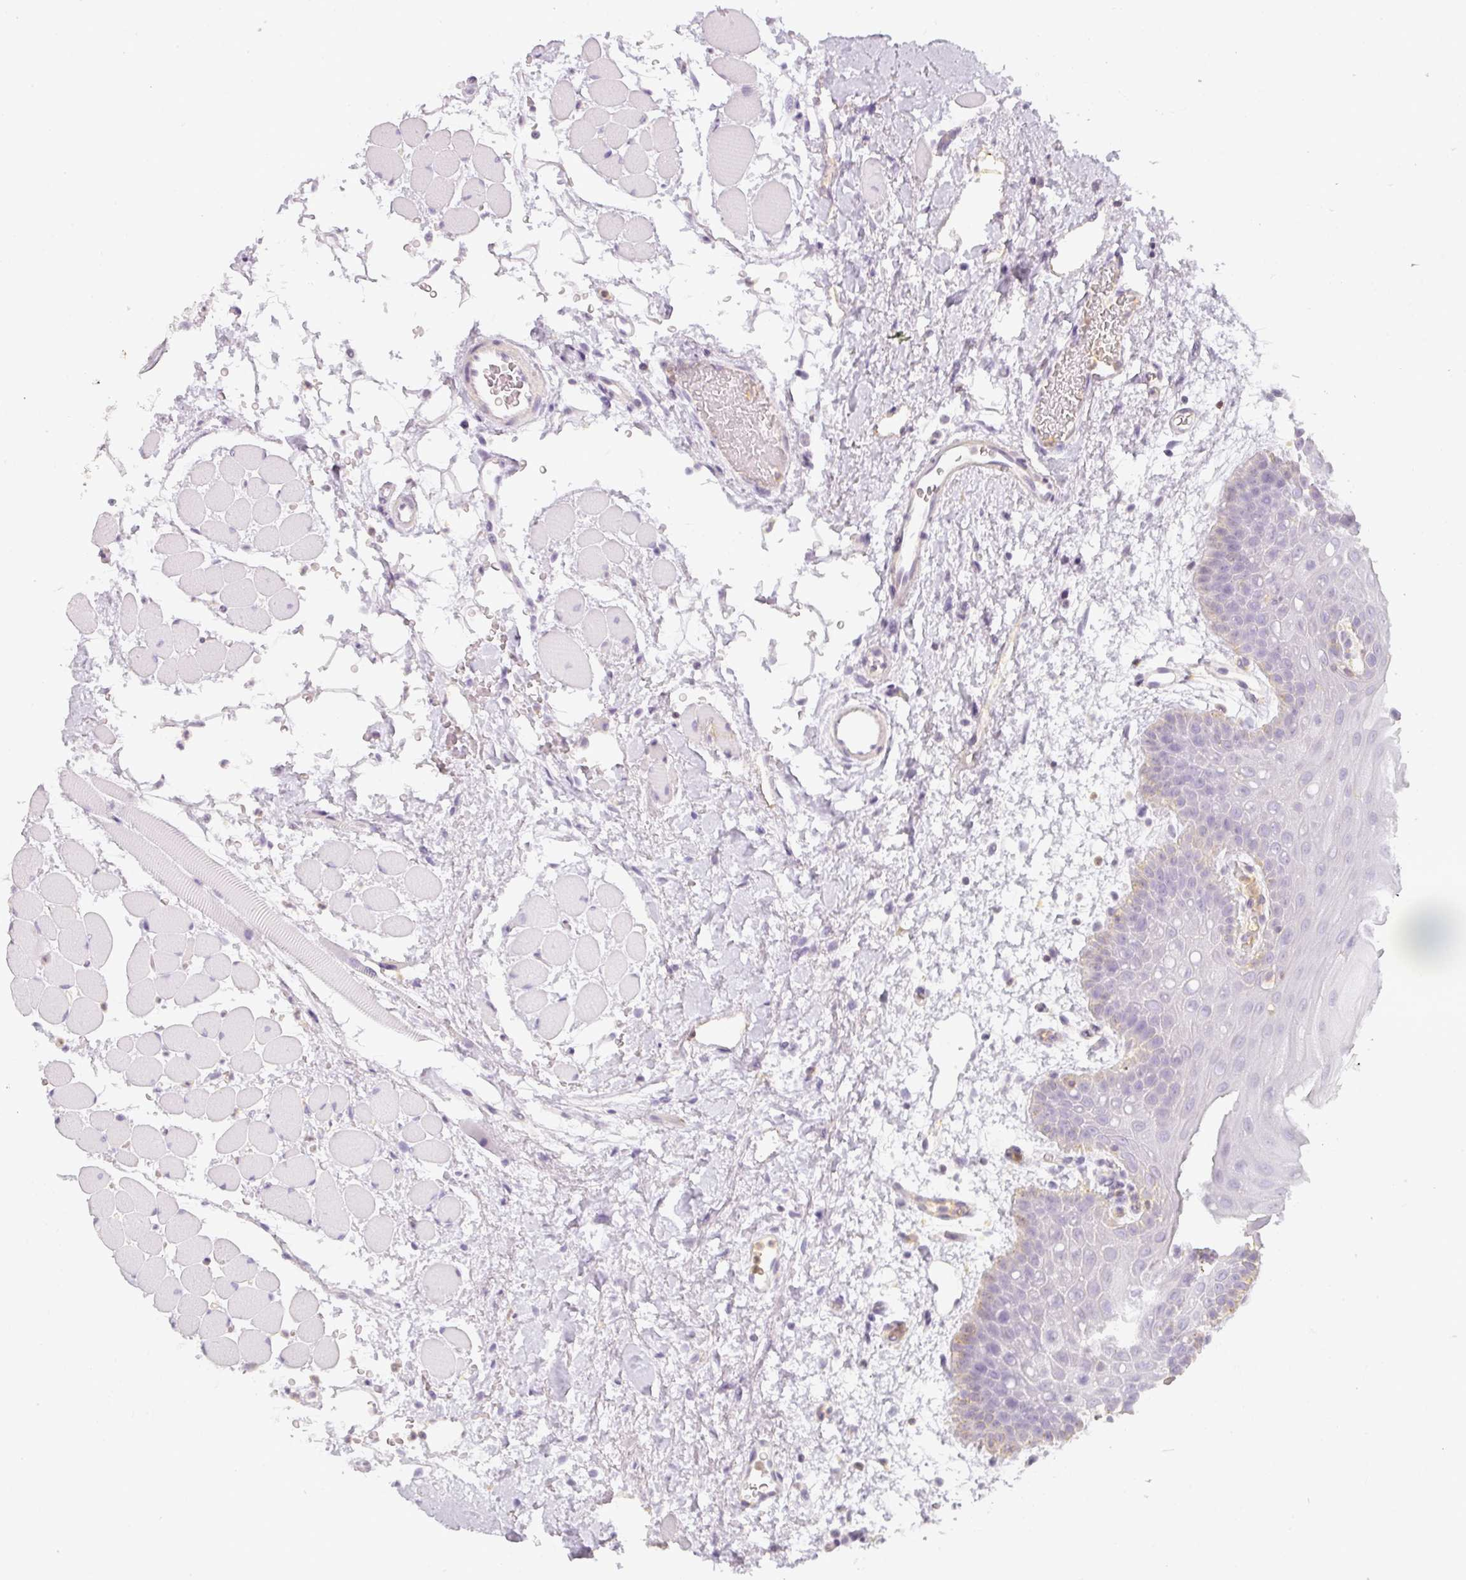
{"staining": {"intensity": "weak", "quantity": "<25%", "location": "cytoplasmic/membranous"}, "tissue": "oral mucosa", "cell_type": "Squamous epithelial cells", "image_type": "normal", "snomed": [{"axis": "morphology", "description": "Normal tissue, NOS"}, {"axis": "topography", "description": "Oral tissue"}, {"axis": "topography", "description": "Tounge, NOS"}], "caption": "This is a photomicrograph of IHC staining of unremarkable oral mucosa, which shows no expression in squamous epithelial cells.", "gene": "TMEM42", "patient": {"sex": "female", "age": 59}}